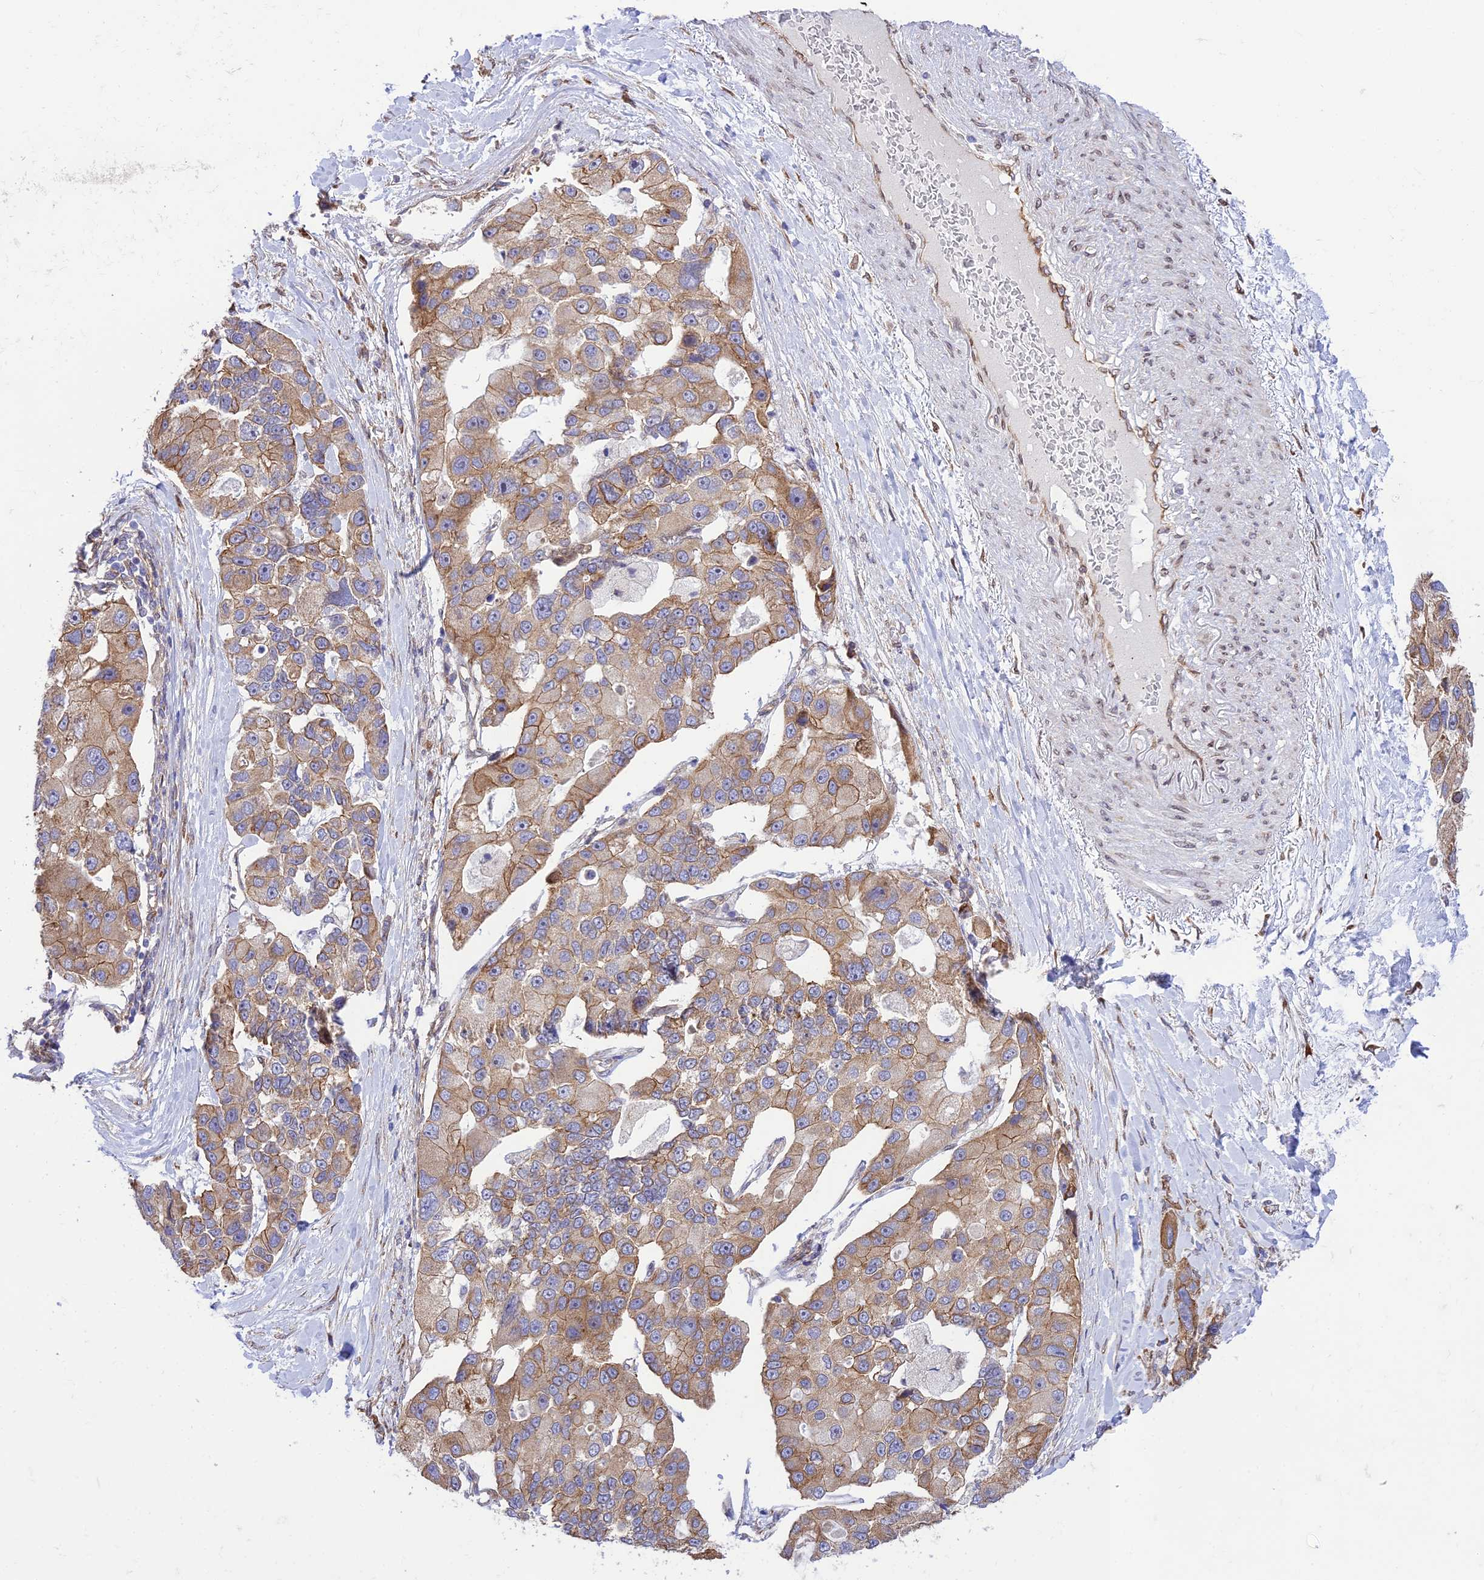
{"staining": {"intensity": "moderate", "quantity": "25%-75%", "location": "cytoplasmic/membranous"}, "tissue": "lung cancer", "cell_type": "Tumor cells", "image_type": "cancer", "snomed": [{"axis": "morphology", "description": "Adenocarcinoma, NOS"}, {"axis": "topography", "description": "Lung"}], "caption": "Lung adenocarcinoma stained with immunohistochemistry (IHC) shows moderate cytoplasmic/membranous staining in approximately 25%-75% of tumor cells. (DAB IHC with brightfield microscopy, high magnification).", "gene": "EXOC3L4", "patient": {"sex": "female", "age": 54}}